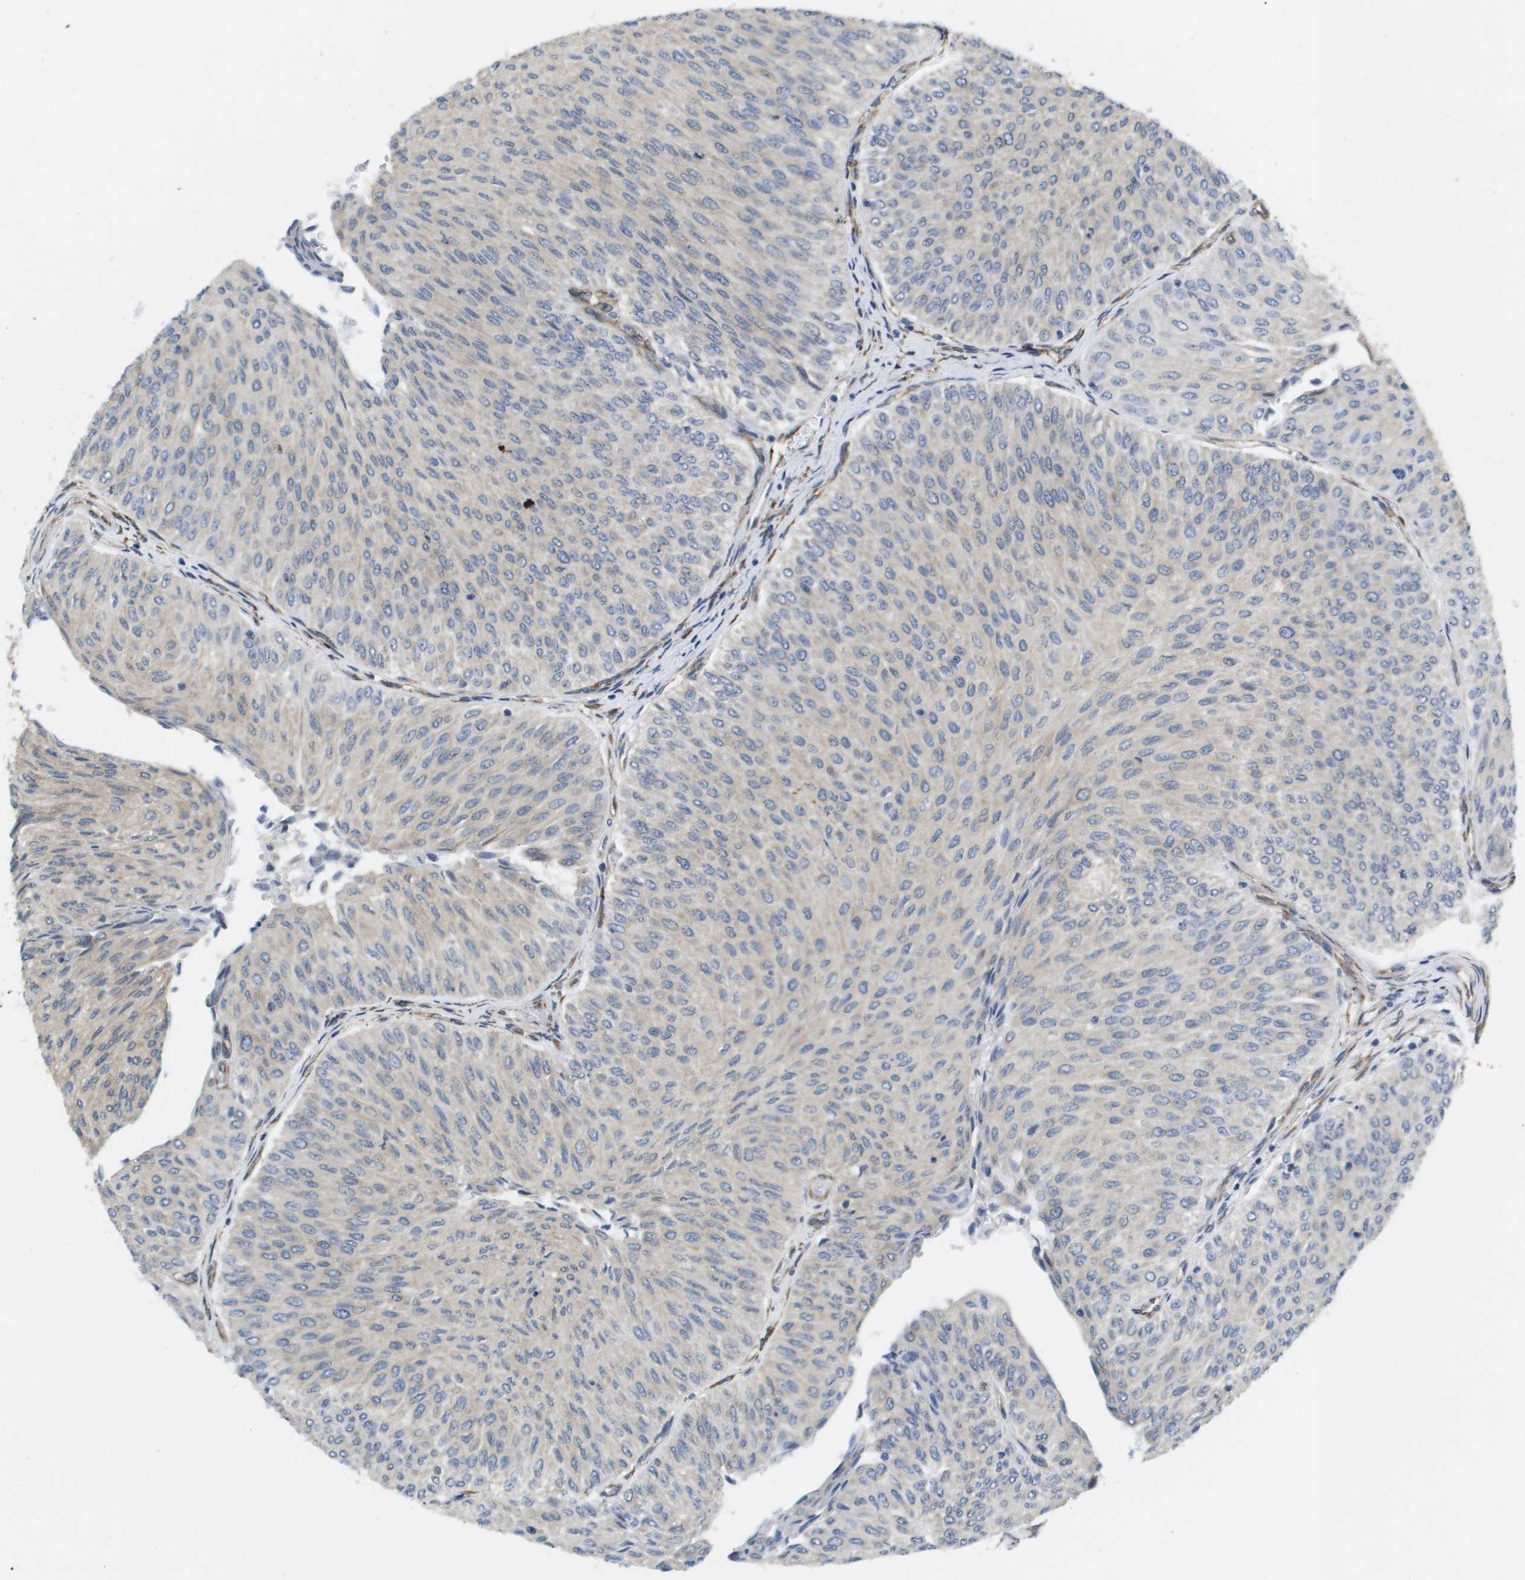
{"staining": {"intensity": "weak", "quantity": "<25%", "location": "cytoplasmic/membranous"}, "tissue": "urothelial cancer", "cell_type": "Tumor cells", "image_type": "cancer", "snomed": [{"axis": "morphology", "description": "Urothelial carcinoma, Low grade"}, {"axis": "topography", "description": "Urinary bladder"}], "caption": "Protein analysis of urothelial cancer exhibits no significant expression in tumor cells.", "gene": "ST3GAL2", "patient": {"sex": "male", "age": 78}}